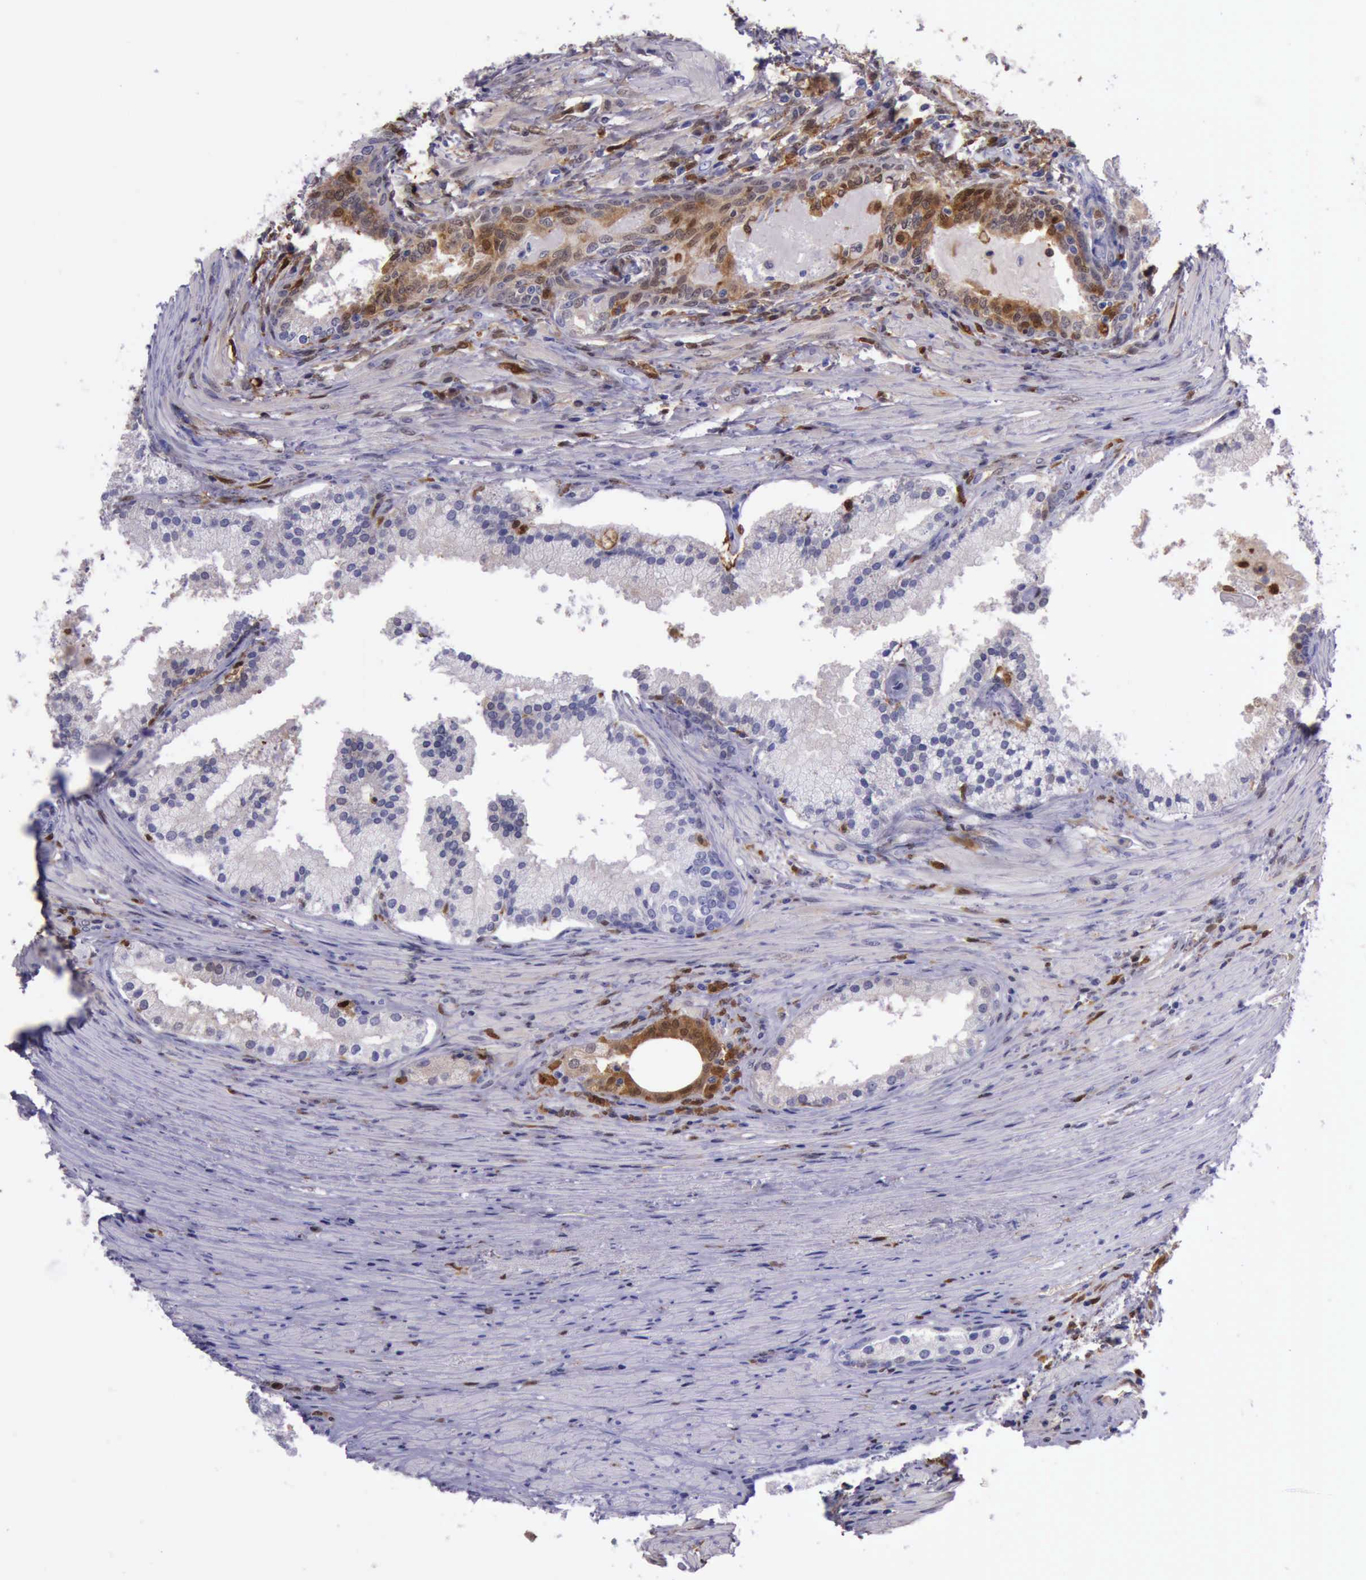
{"staining": {"intensity": "moderate", "quantity": "<25%", "location": "cytoplasmic/membranous,nuclear"}, "tissue": "prostate cancer", "cell_type": "Tumor cells", "image_type": "cancer", "snomed": [{"axis": "morphology", "description": "Adenocarcinoma, Medium grade"}, {"axis": "topography", "description": "Prostate"}], "caption": "Protein analysis of prostate medium-grade adenocarcinoma tissue shows moderate cytoplasmic/membranous and nuclear staining in about <25% of tumor cells.", "gene": "TYMP", "patient": {"sex": "male", "age": 70}}